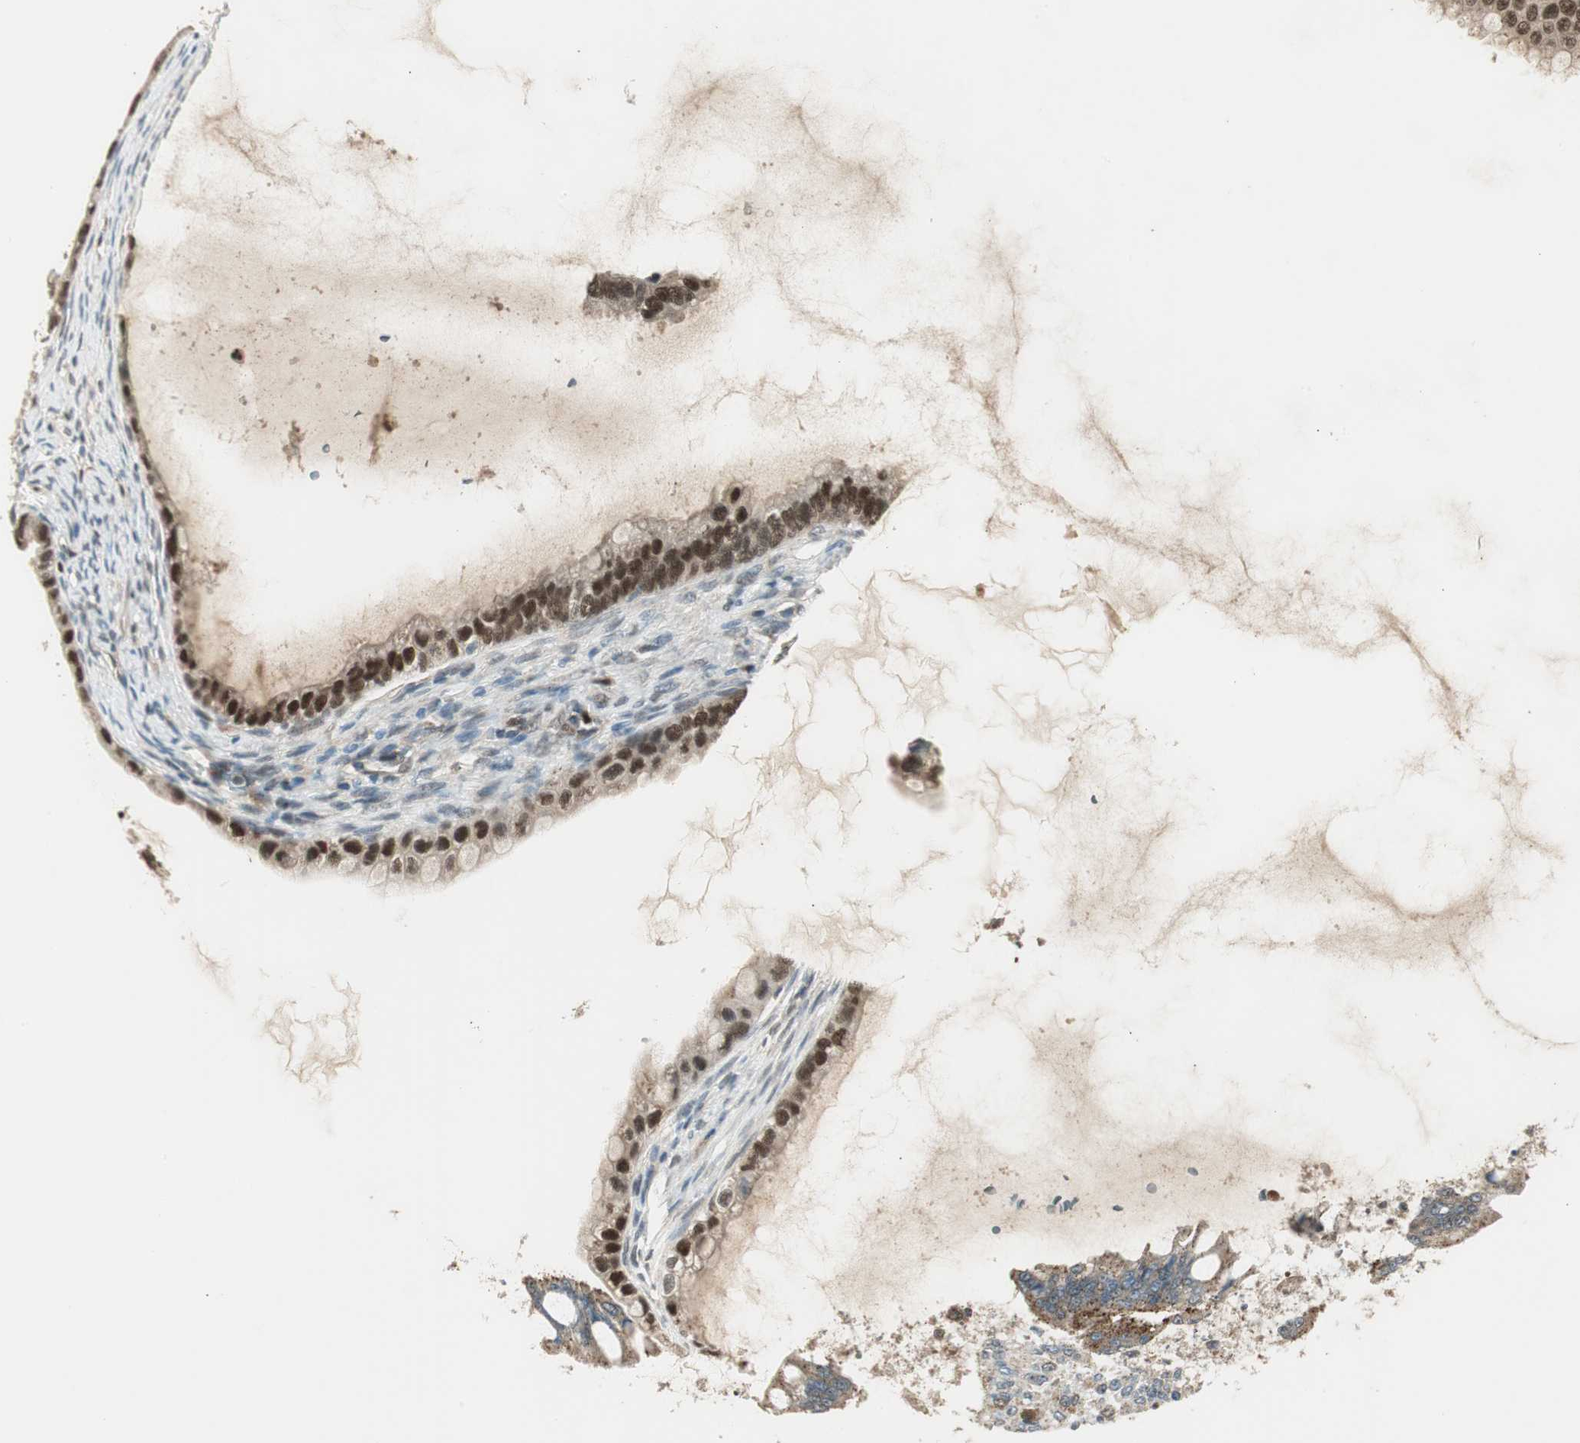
{"staining": {"intensity": "moderate", "quantity": ">75%", "location": "nuclear"}, "tissue": "ovarian cancer", "cell_type": "Tumor cells", "image_type": "cancer", "snomed": [{"axis": "morphology", "description": "Cystadenocarcinoma, mucinous, NOS"}, {"axis": "topography", "description": "Ovary"}], "caption": "This is a micrograph of immunohistochemistry staining of mucinous cystadenocarcinoma (ovarian), which shows moderate staining in the nuclear of tumor cells.", "gene": "LTA4H", "patient": {"sex": "female", "age": 80}}